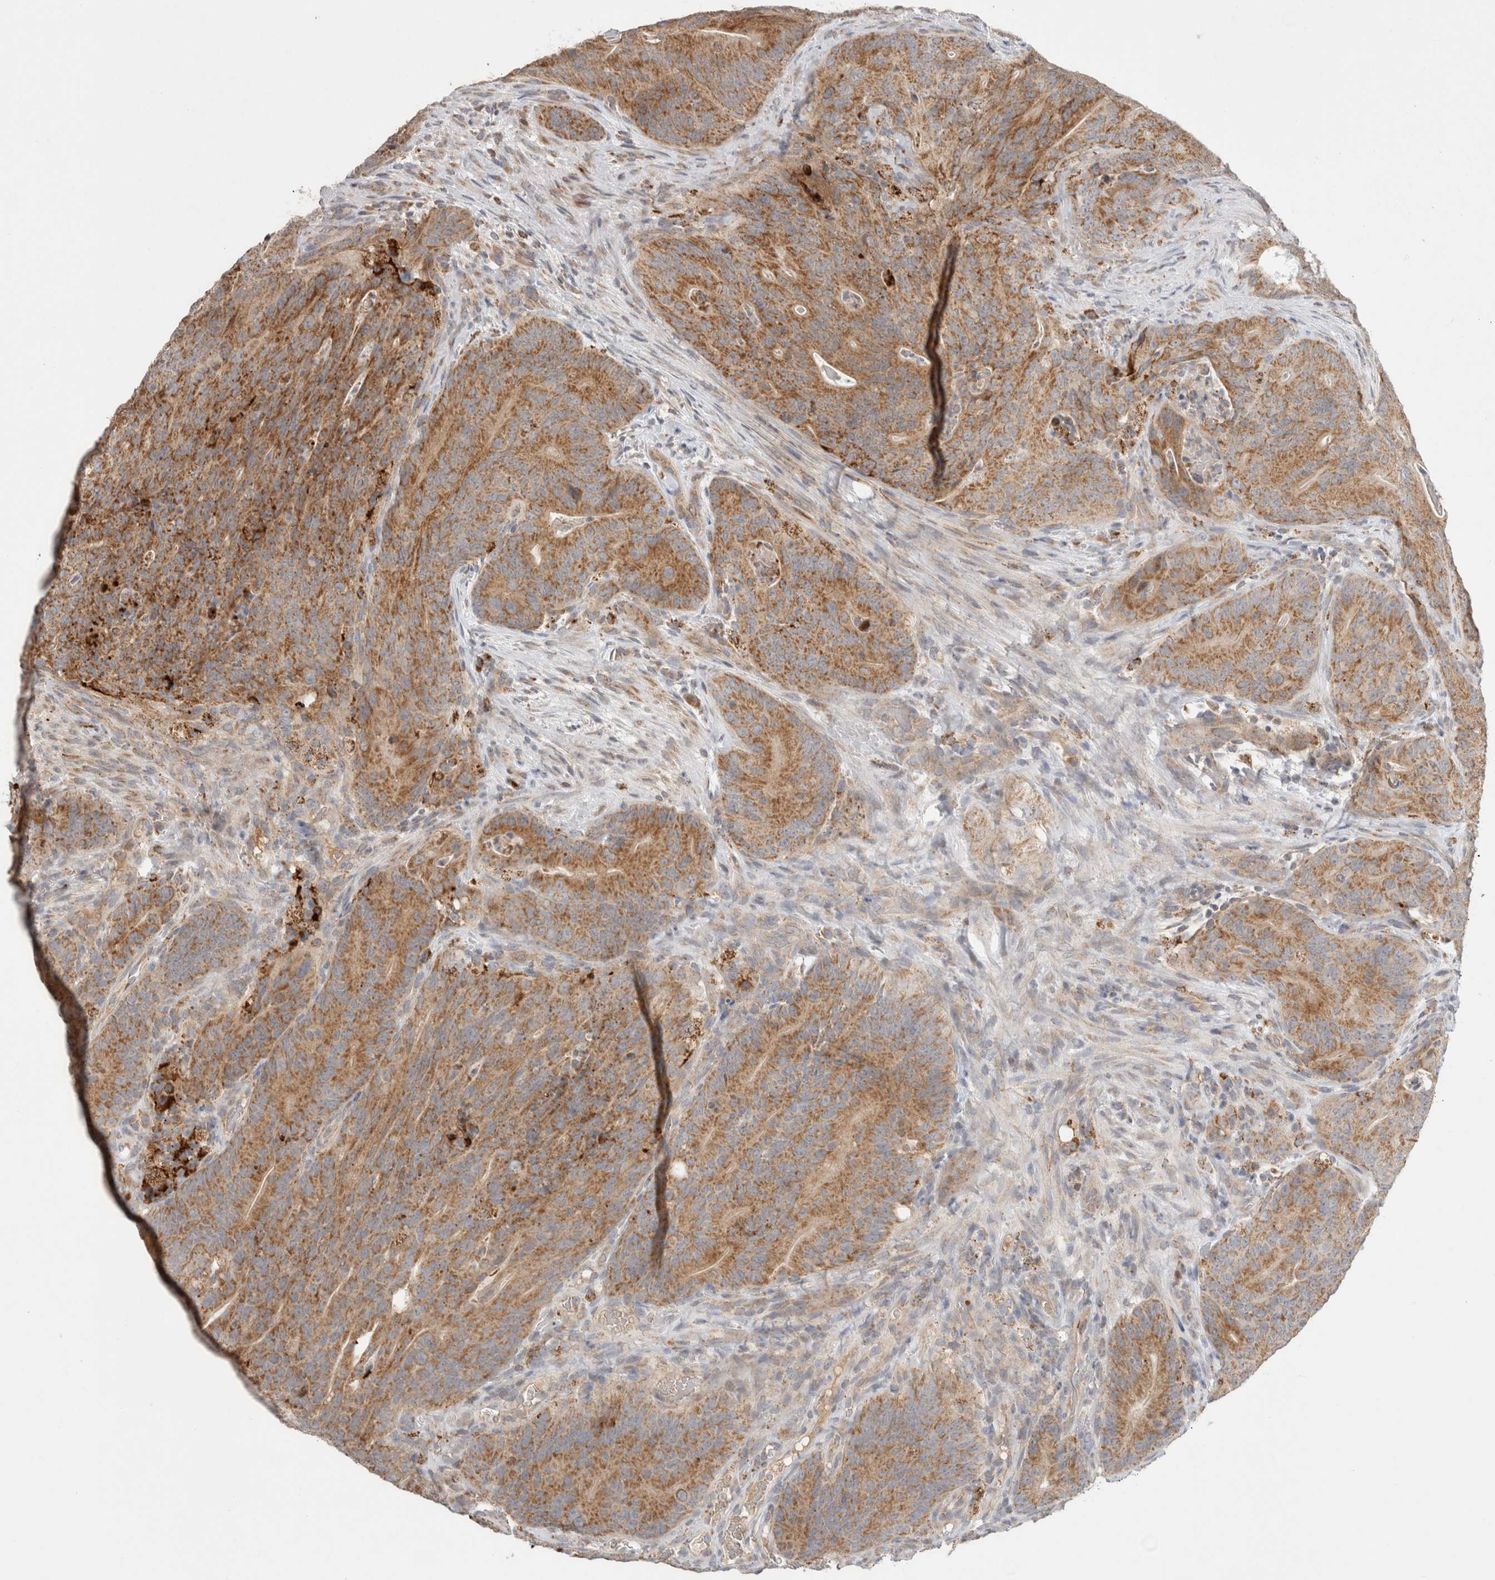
{"staining": {"intensity": "moderate", "quantity": ">75%", "location": "cytoplasmic/membranous"}, "tissue": "colorectal cancer", "cell_type": "Tumor cells", "image_type": "cancer", "snomed": [{"axis": "morphology", "description": "Normal tissue, NOS"}, {"axis": "topography", "description": "Colon"}], "caption": "Colorectal cancer stained for a protein demonstrates moderate cytoplasmic/membranous positivity in tumor cells.", "gene": "HROB", "patient": {"sex": "female", "age": 82}}